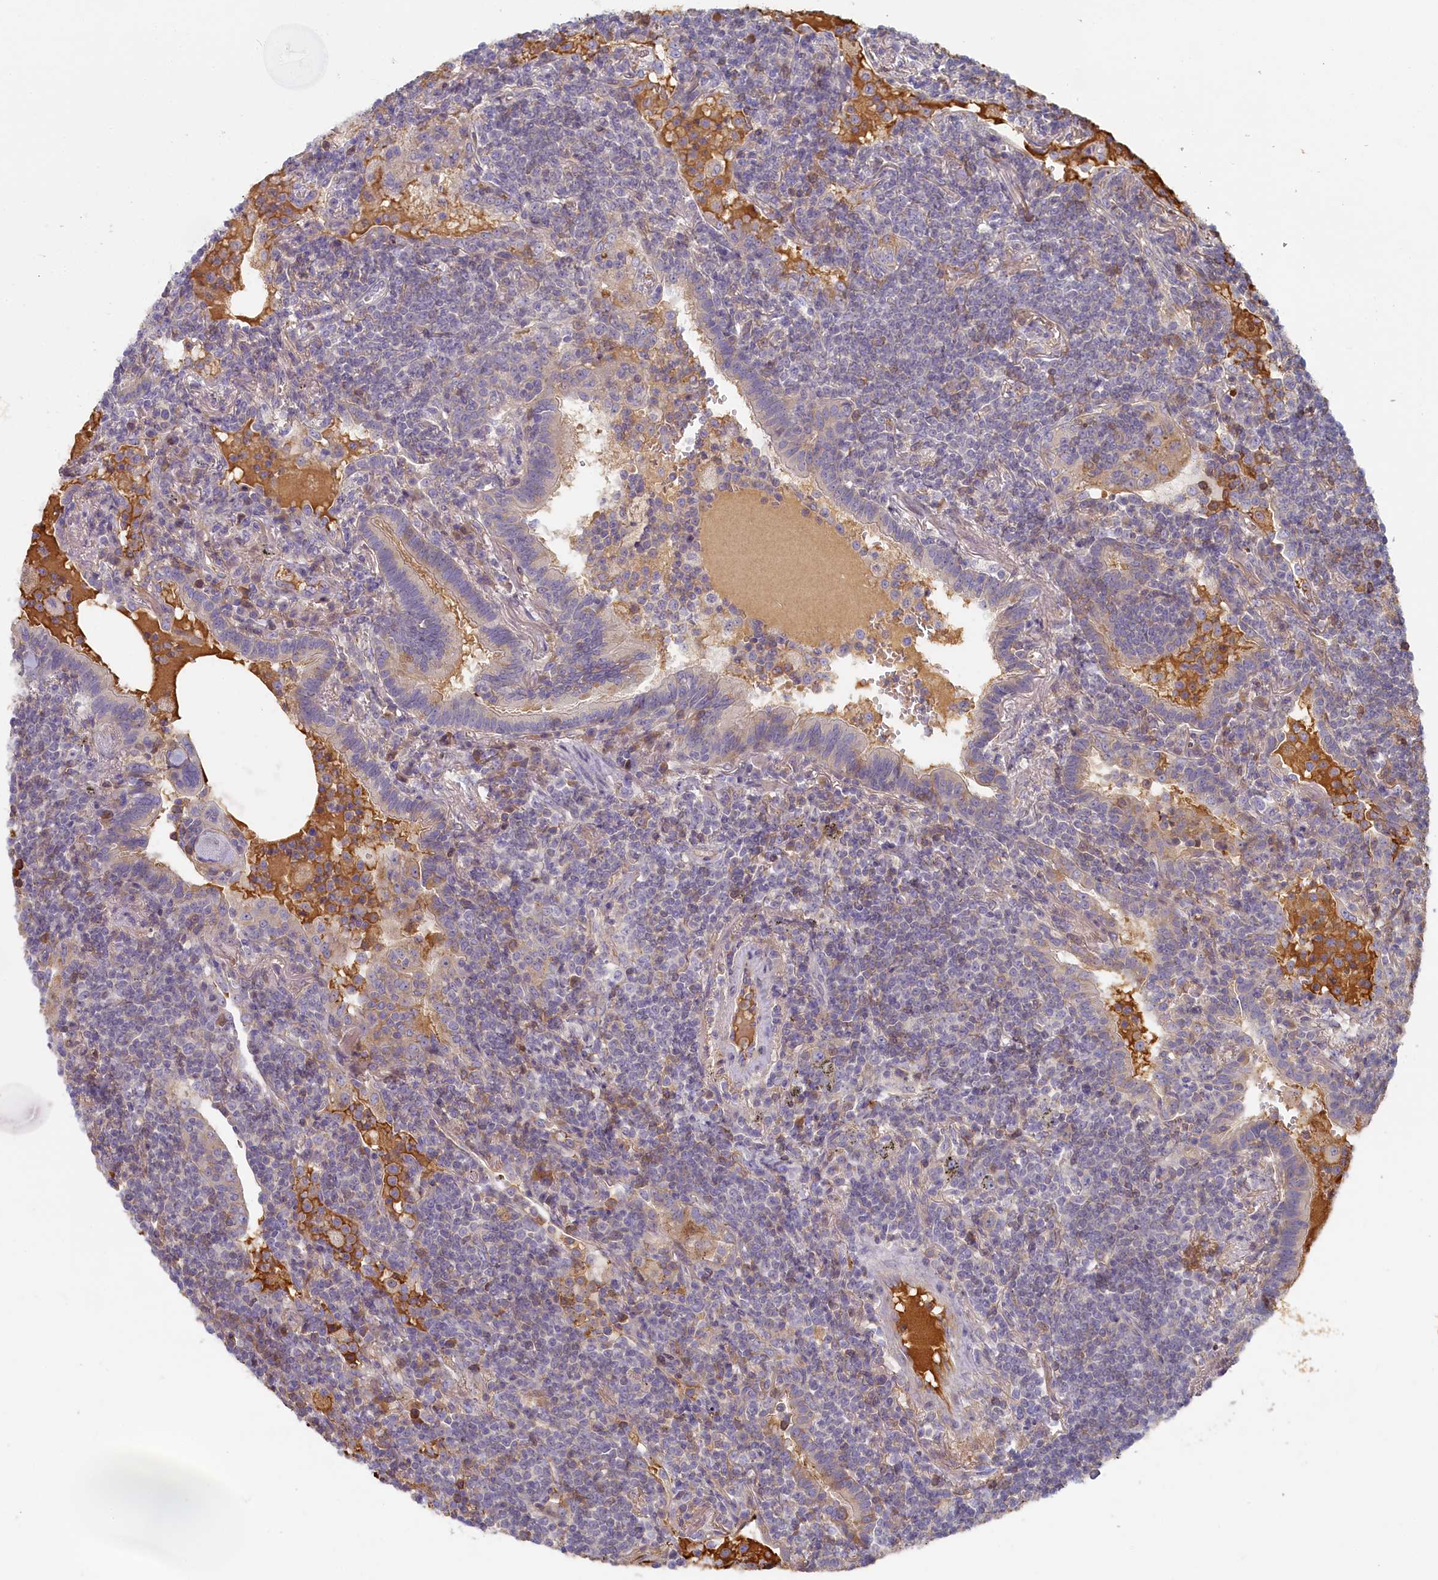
{"staining": {"intensity": "negative", "quantity": "none", "location": "none"}, "tissue": "lymphoma", "cell_type": "Tumor cells", "image_type": "cancer", "snomed": [{"axis": "morphology", "description": "Malignant lymphoma, non-Hodgkin's type, Low grade"}, {"axis": "topography", "description": "Lung"}], "caption": "Protein analysis of lymphoma shows no significant positivity in tumor cells.", "gene": "STX16", "patient": {"sex": "female", "age": 71}}